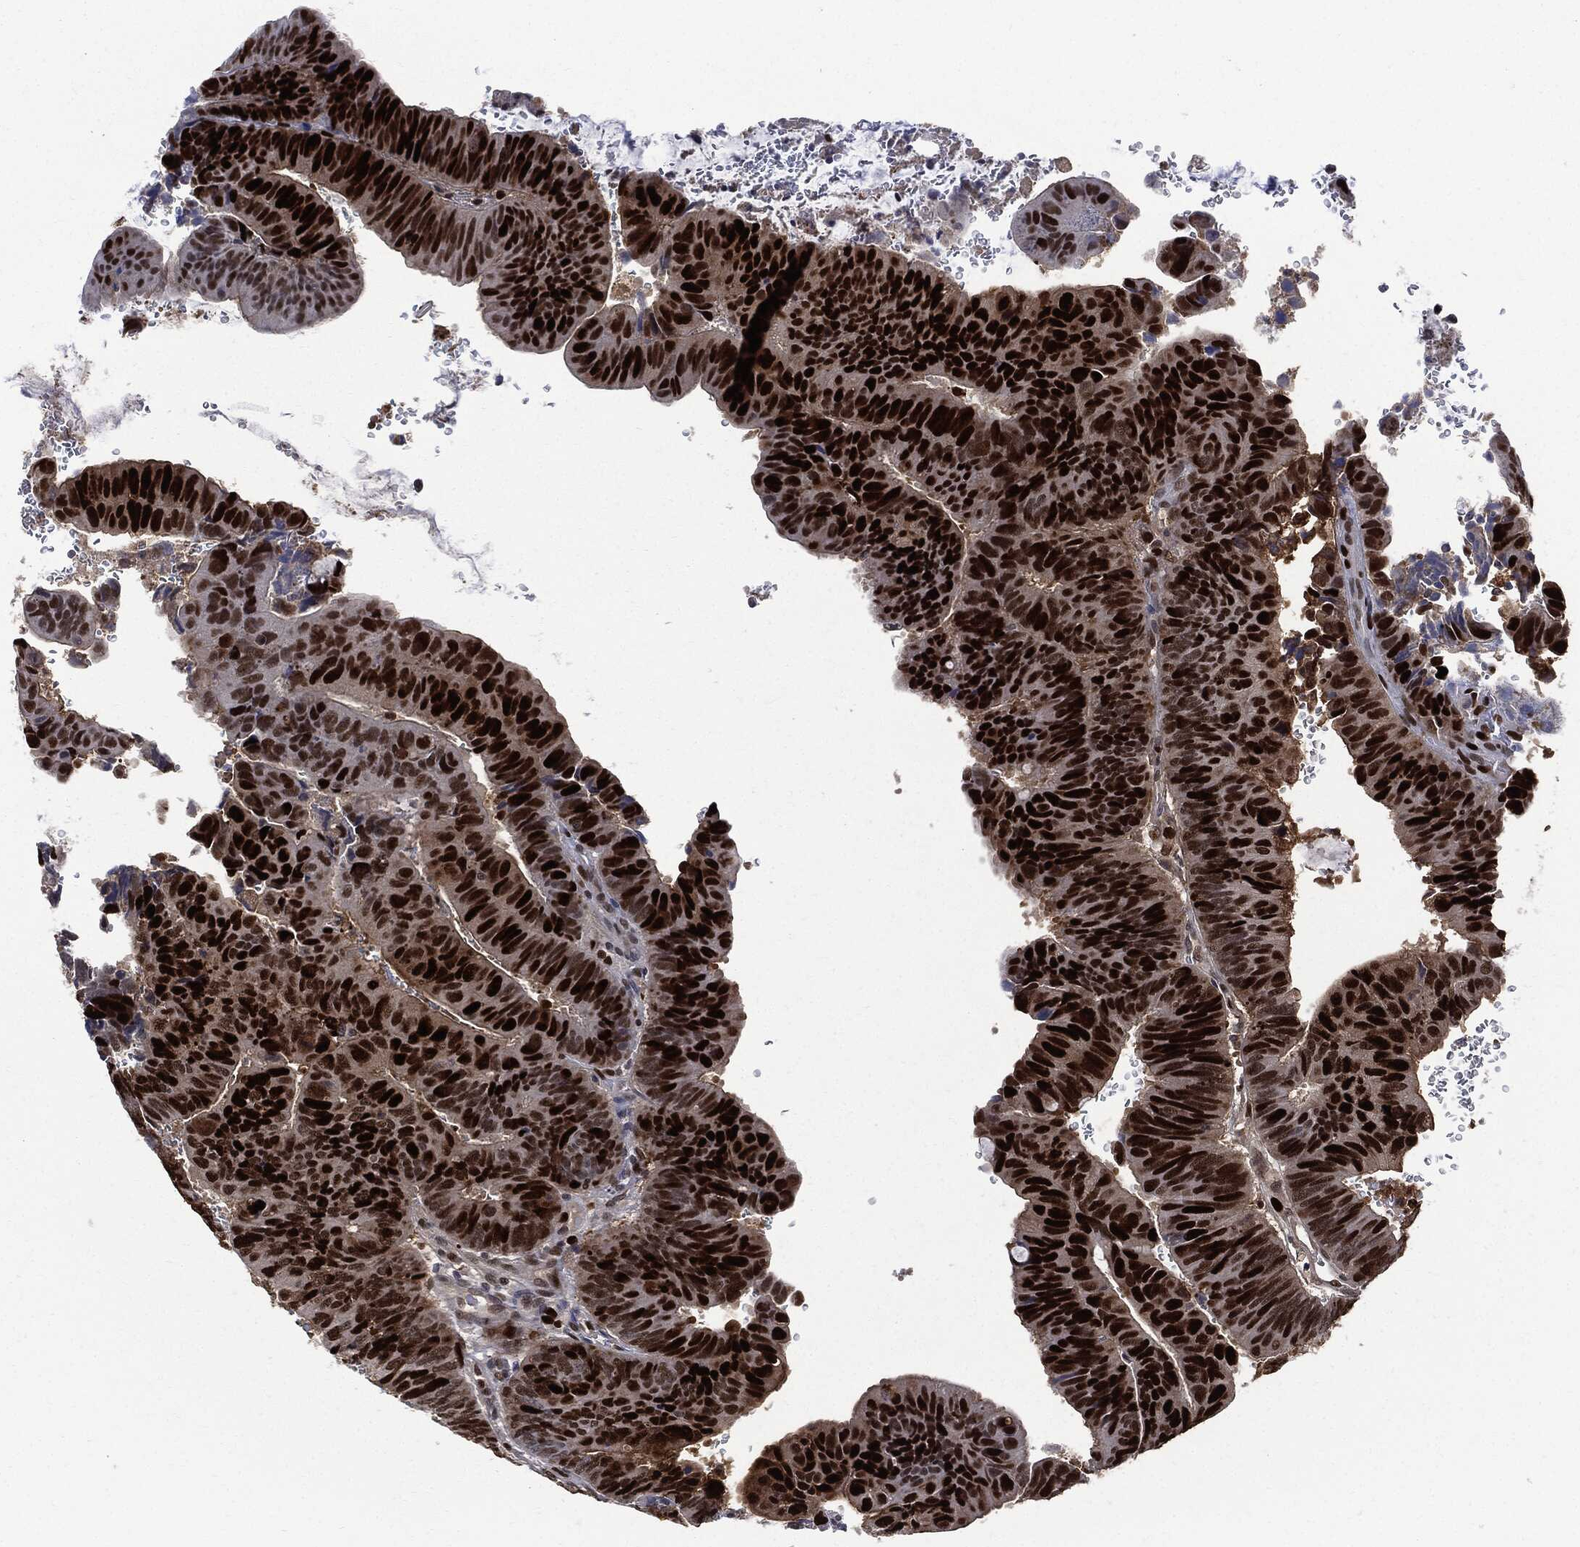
{"staining": {"intensity": "strong", "quantity": ">75%", "location": "nuclear"}, "tissue": "colorectal cancer", "cell_type": "Tumor cells", "image_type": "cancer", "snomed": [{"axis": "morphology", "description": "Normal tissue, NOS"}, {"axis": "morphology", "description": "Adenocarcinoma, NOS"}, {"axis": "topography", "description": "Rectum"}], "caption": "Immunohistochemistry of colorectal adenocarcinoma displays high levels of strong nuclear positivity in approximately >75% of tumor cells. The staining is performed using DAB brown chromogen to label protein expression. The nuclei are counter-stained blue using hematoxylin.", "gene": "PCNA", "patient": {"sex": "male", "age": 92}}